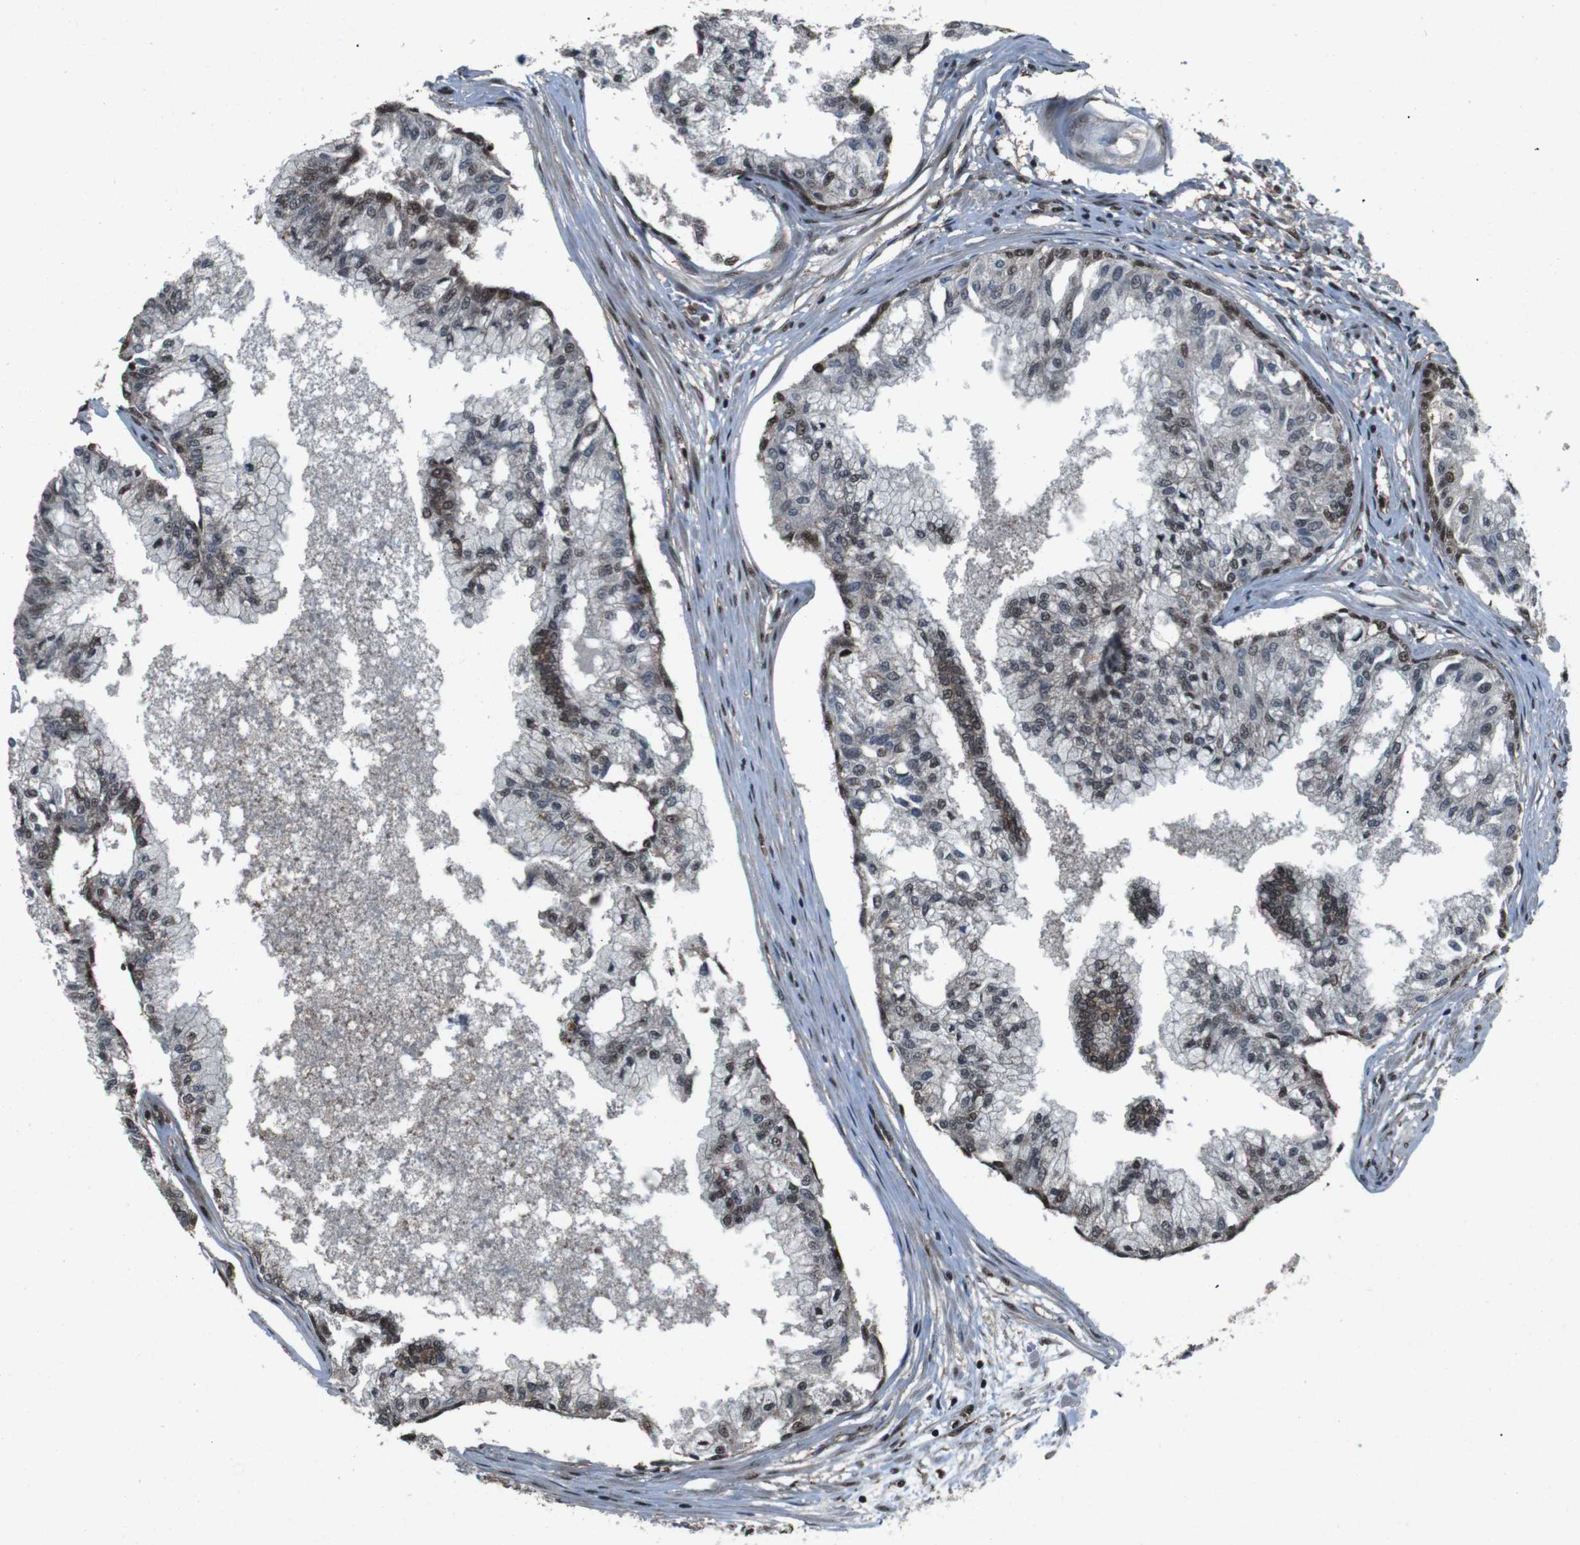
{"staining": {"intensity": "moderate", "quantity": ">75%", "location": "cytoplasmic/membranous,nuclear"}, "tissue": "prostate", "cell_type": "Glandular cells", "image_type": "normal", "snomed": [{"axis": "morphology", "description": "Normal tissue, NOS"}, {"axis": "topography", "description": "Prostate"}, {"axis": "topography", "description": "Seminal veicle"}], "caption": "An IHC image of normal tissue is shown. Protein staining in brown shows moderate cytoplasmic/membranous,nuclear positivity in prostate within glandular cells.", "gene": "NR4A2", "patient": {"sex": "male", "age": 60}}